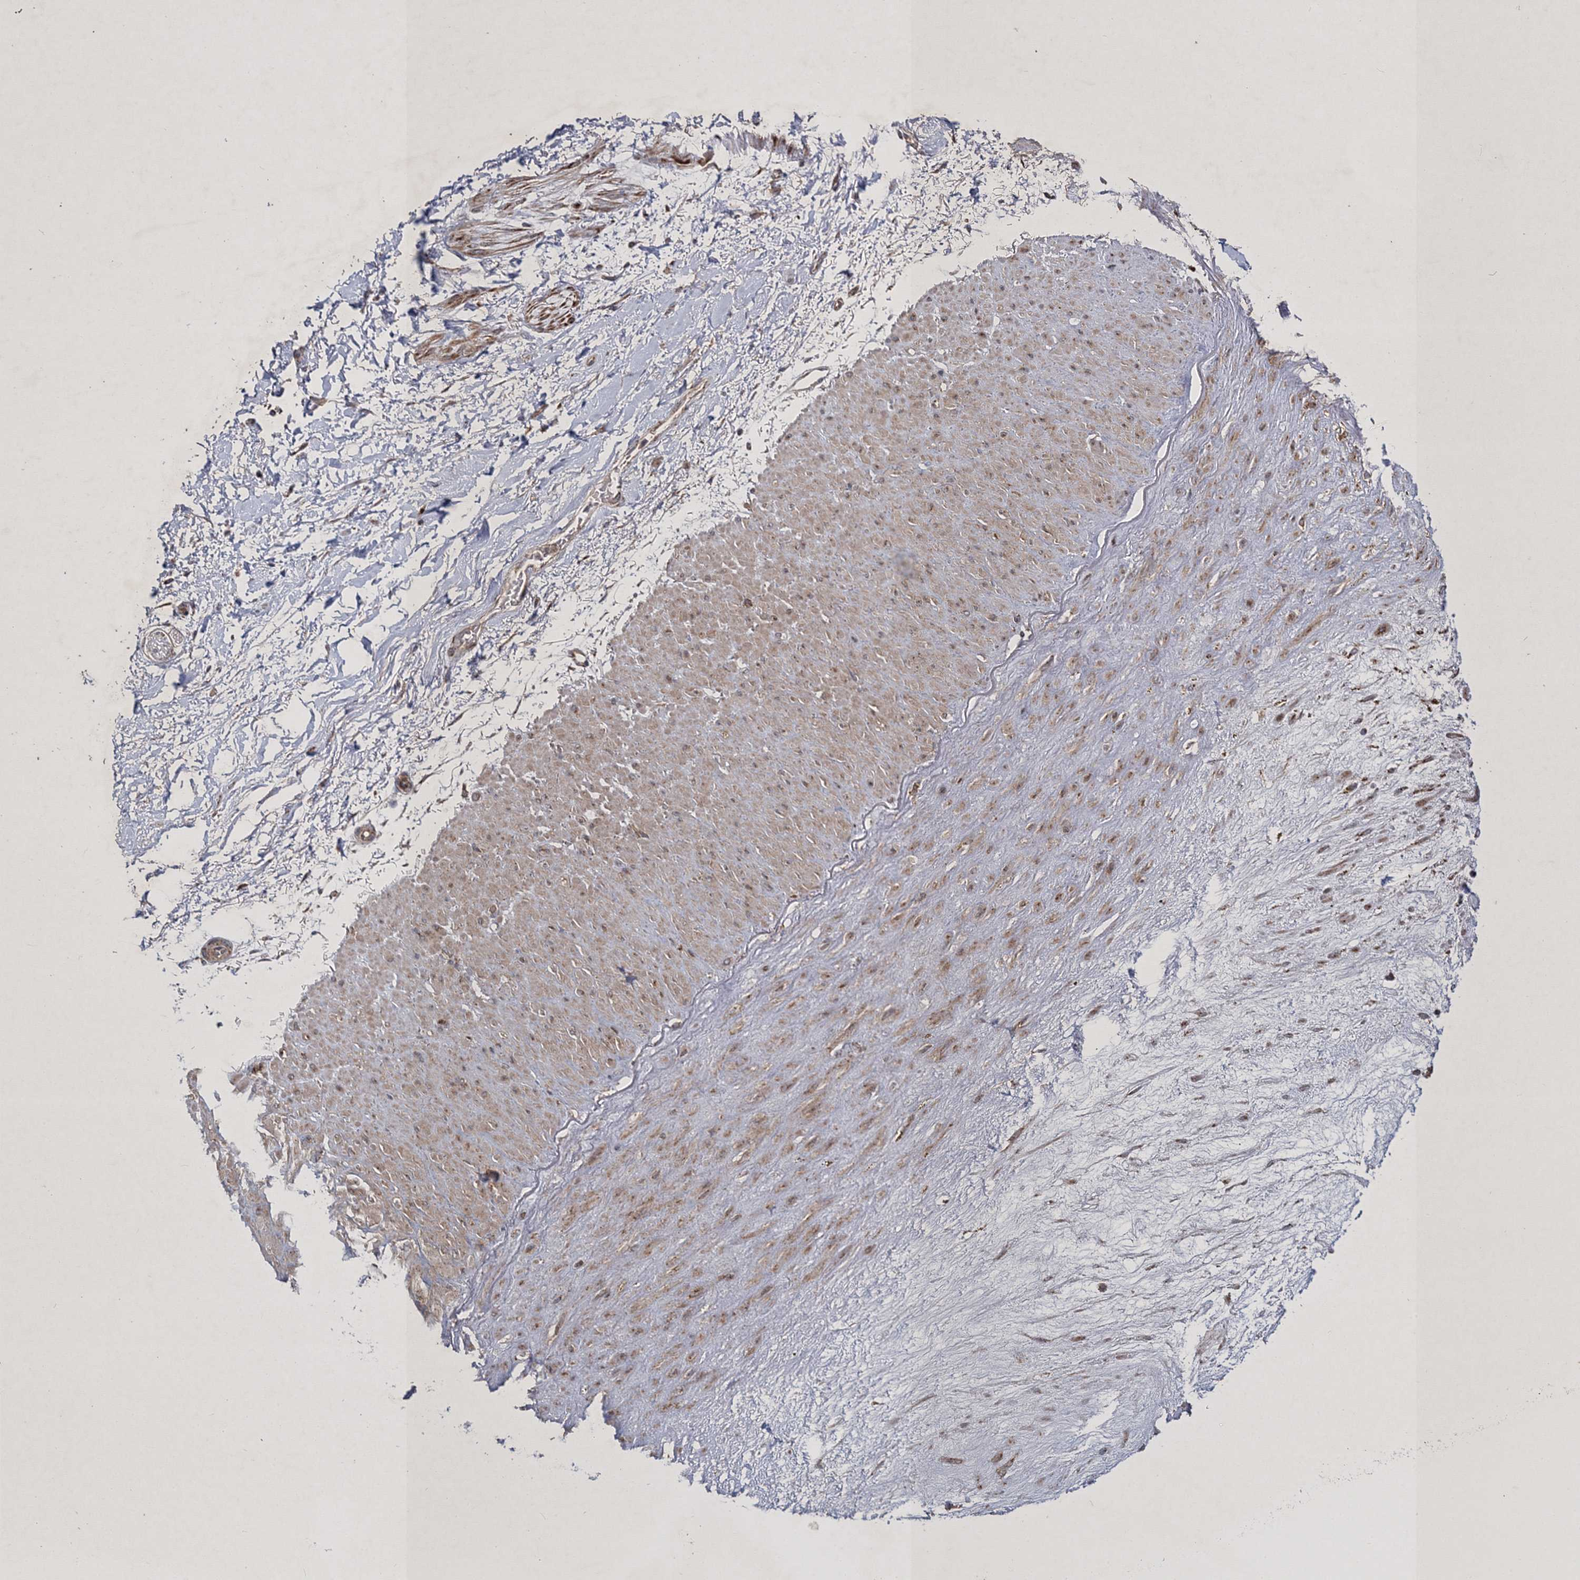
{"staining": {"intensity": "negative", "quantity": "none", "location": "none"}, "tissue": "adipose tissue", "cell_type": "Adipocytes", "image_type": "normal", "snomed": [{"axis": "morphology", "description": "Normal tissue, NOS"}, {"axis": "topography", "description": "Soft tissue"}], "caption": "Immunohistochemistry (IHC) micrograph of normal adipose tissue: adipose tissue stained with DAB demonstrates no significant protein staining in adipocytes.", "gene": "SCRN3", "patient": {"sex": "male", "age": 72}}